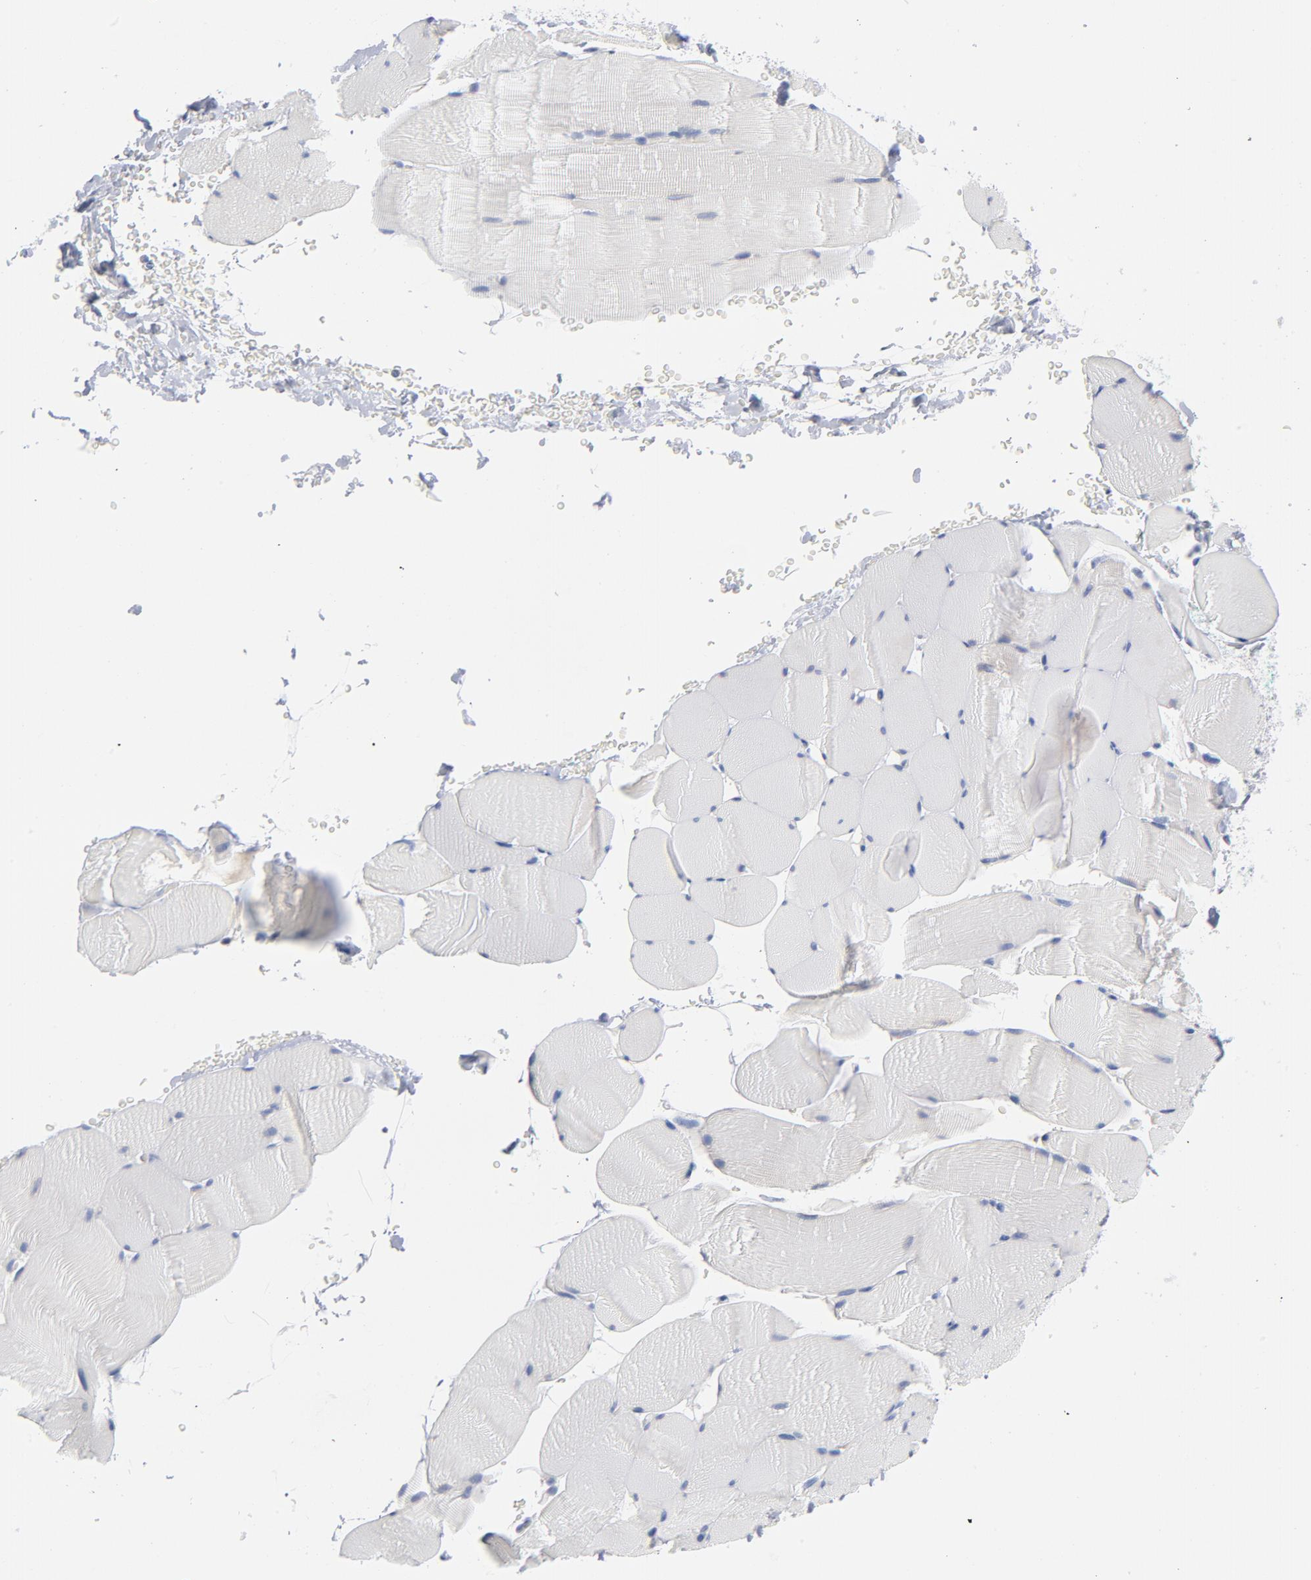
{"staining": {"intensity": "negative", "quantity": "none", "location": "none"}, "tissue": "skeletal muscle", "cell_type": "Myocytes", "image_type": "normal", "snomed": [{"axis": "morphology", "description": "Normal tissue, NOS"}, {"axis": "topography", "description": "Skeletal muscle"}], "caption": "Photomicrograph shows no protein expression in myocytes of benign skeletal muscle. The staining is performed using DAB (3,3'-diaminobenzidine) brown chromogen with nuclei counter-stained in using hematoxylin.", "gene": "CD86", "patient": {"sex": "male", "age": 62}}